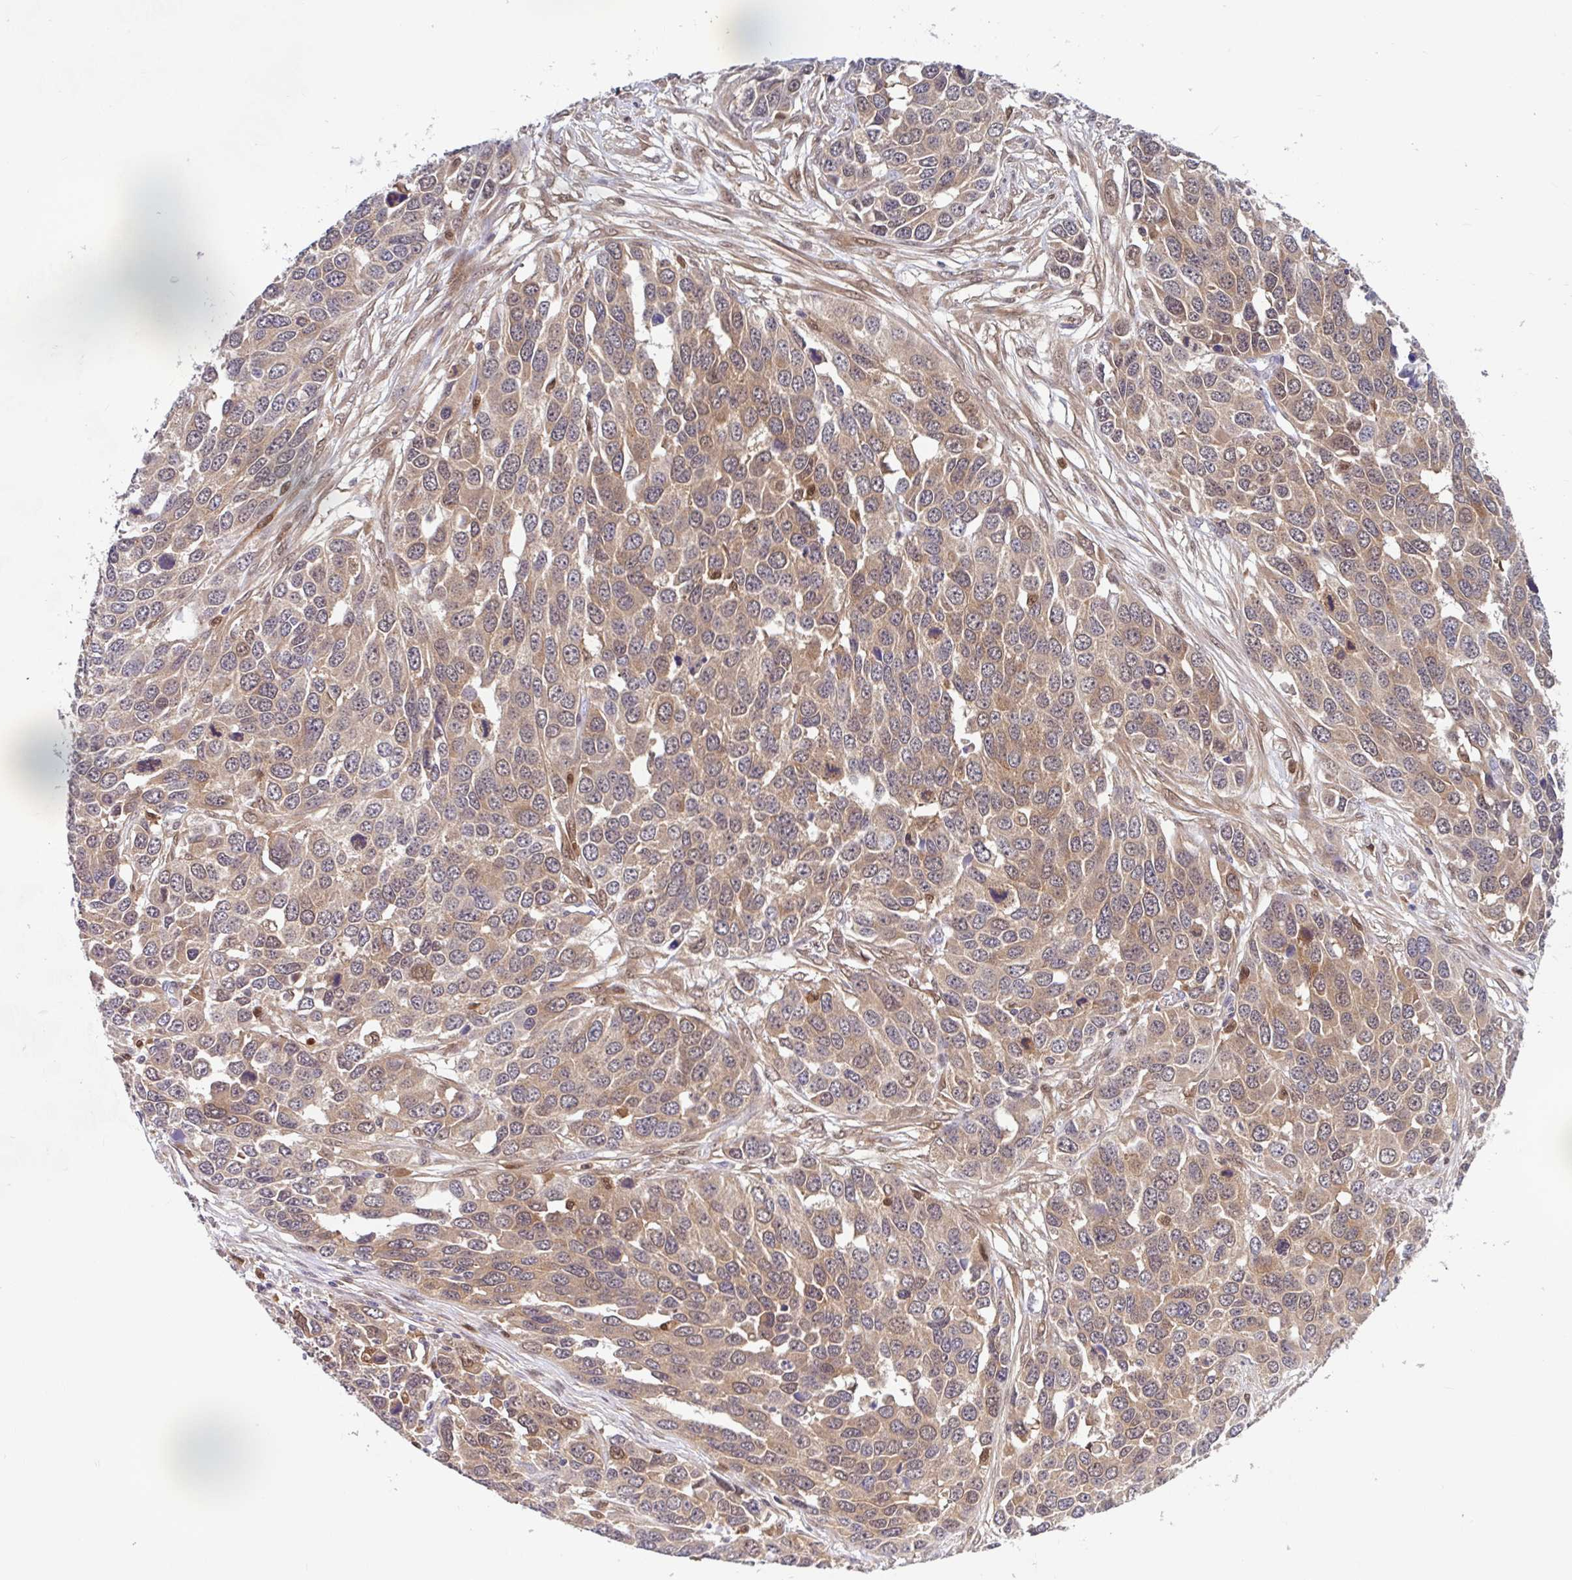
{"staining": {"intensity": "moderate", "quantity": ">75%", "location": "cytoplasmic/membranous"}, "tissue": "ovarian cancer", "cell_type": "Tumor cells", "image_type": "cancer", "snomed": [{"axis": "morphology", "description": "Cystadenocarcinoma, serous, NOS"}, {"axis": "topography", "description": "Ovary"}], "caption": "High-power microscopy captured an immunohistochemistry (IHC) image of ovarian cancer, revealing moderate cytoplasmic/membranous staining in about >75% of tumor cells.", "gene": "BLVRA", "patient": {"sex": "female", "age": 76}}